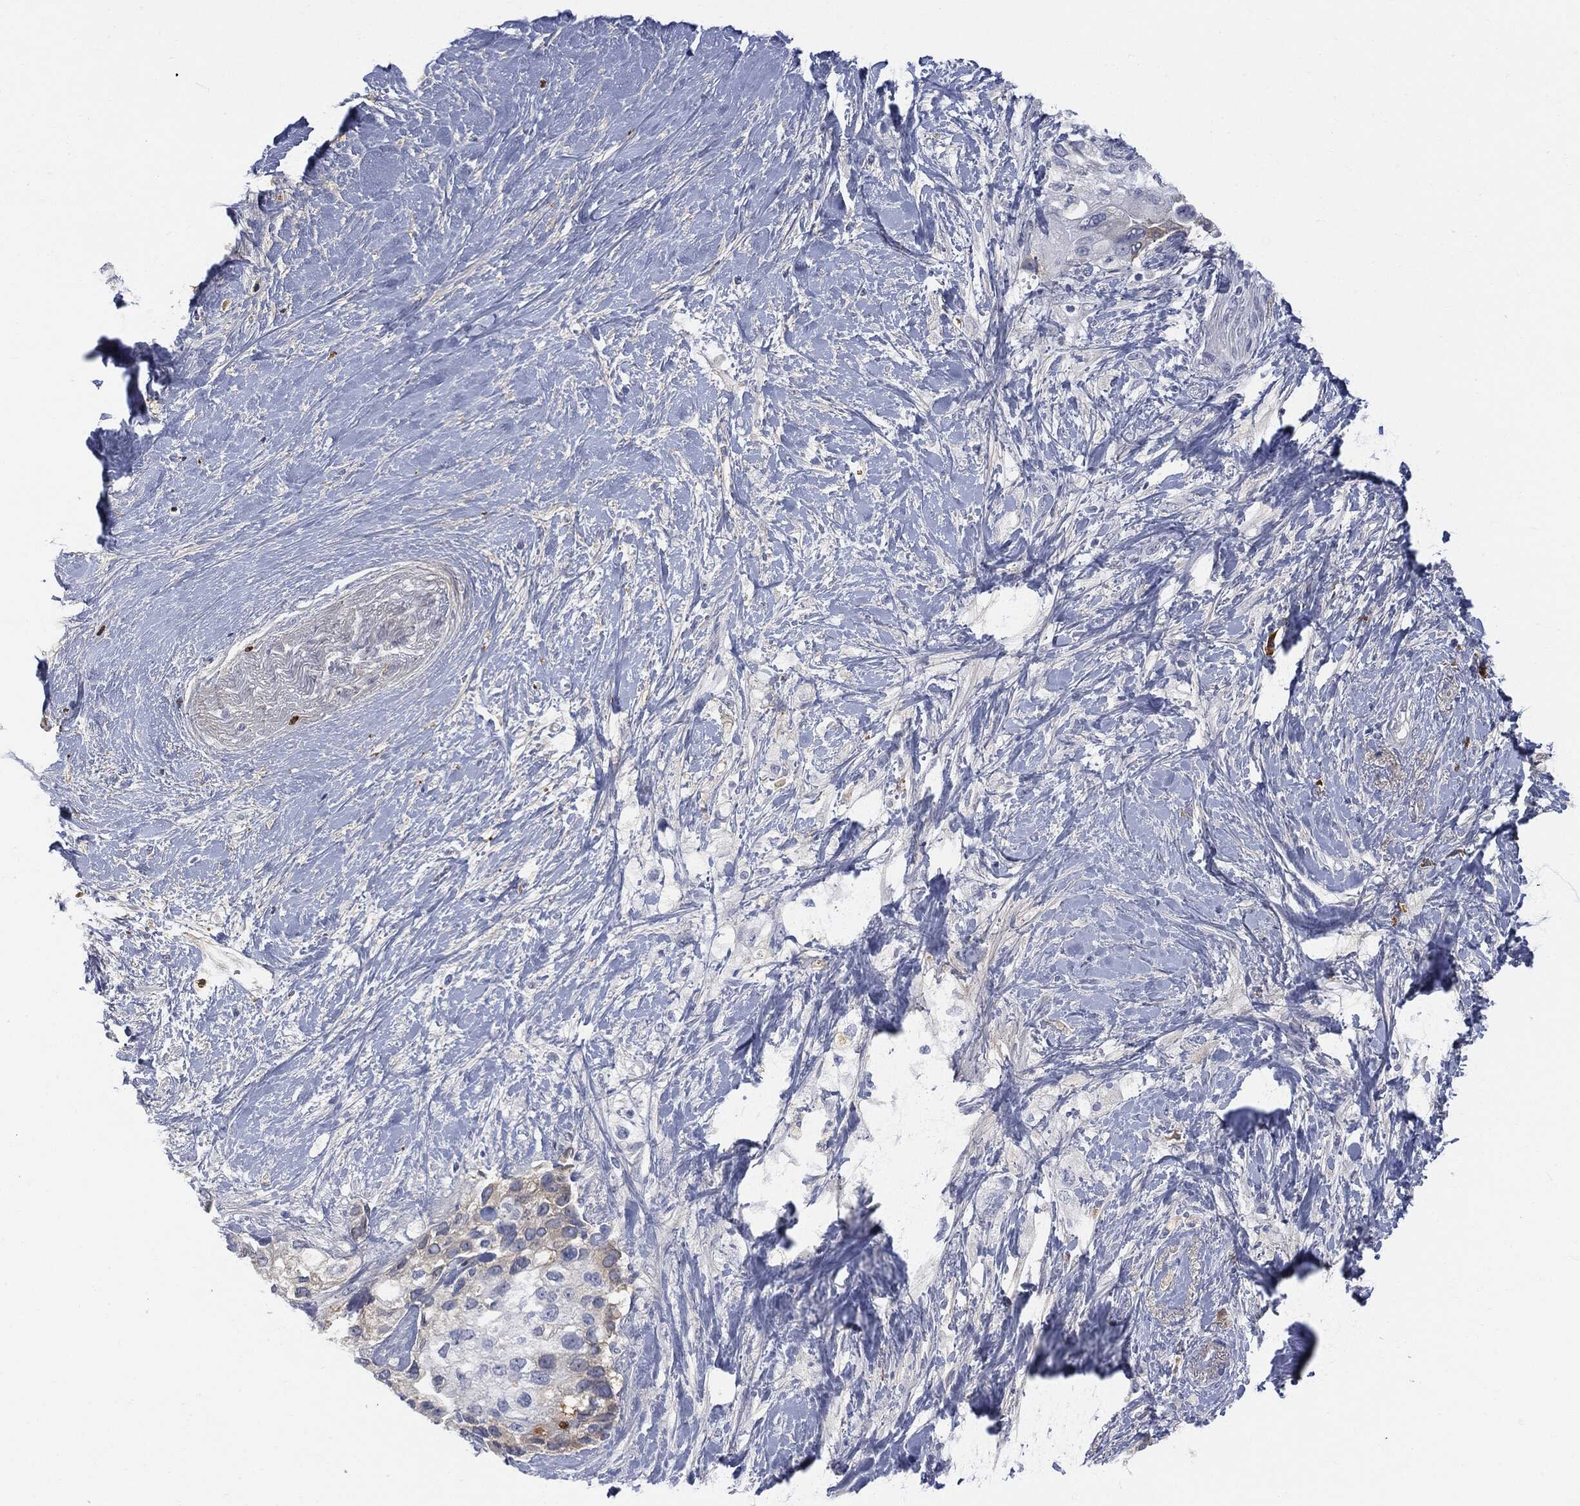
{"staining": {"intensity": "negative", "quantity": "none", "location": "none"}, "tissue": "pancreatic cancer", "cell_type": "Tumor cells", "image_type": "cancer", "snomed": [{"axis": "morphology", "description": "Adenocarcinoma, NOS"}, {"axis": "topography", "description": "Pancreas"}], "caption": "Image shows no protein staining in tumor cells of pancreatic cancer tissue.", "gene": "BTK", "patient": {"sex": "female", "age": 56}}